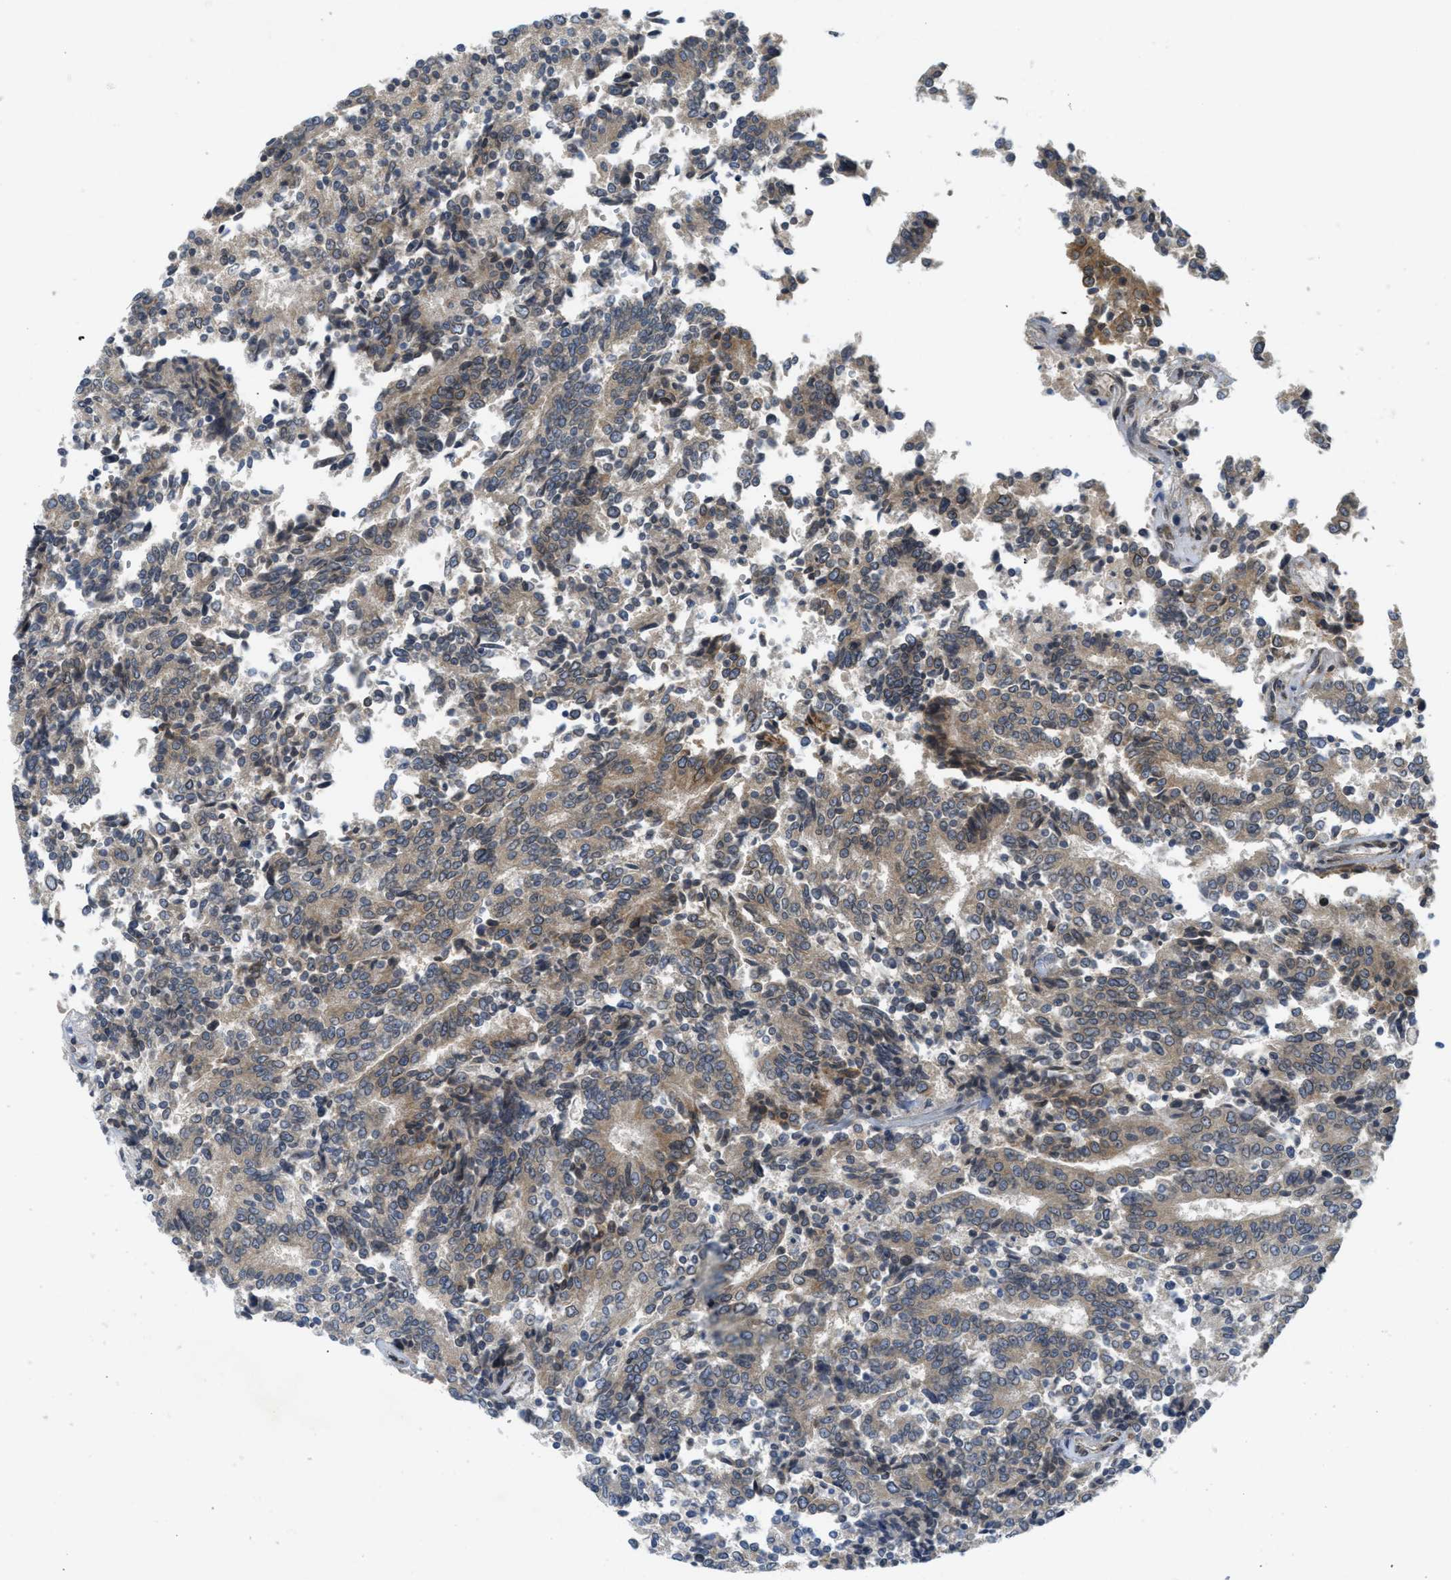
{"staining": {"intensity": "moderate", "quantity": "25%-75%", "location": "cytoplasmic/membranous"}, "tissue": "prostate cancer", "cell_type": "Tumor cells", "image_type": "cancer", "snomed": [{"axis": "morphology", "description": "Normal tissue, NOS"}, {"axis": "morphology", "description": "Adenocarcinoma, High grade"}, {"axis": "topography", "description": "Prostate"}, {"axis": "topography", "description": "Seminal veicle"}], "caption": "A medium amount of moderate cytoplasmic/membranous expression is present in approximately 25%-75% of tumor cells in prostate cancer tissue.", "gene": "EIF2AK3", "patient": {"sex": "male", "age": 55}}